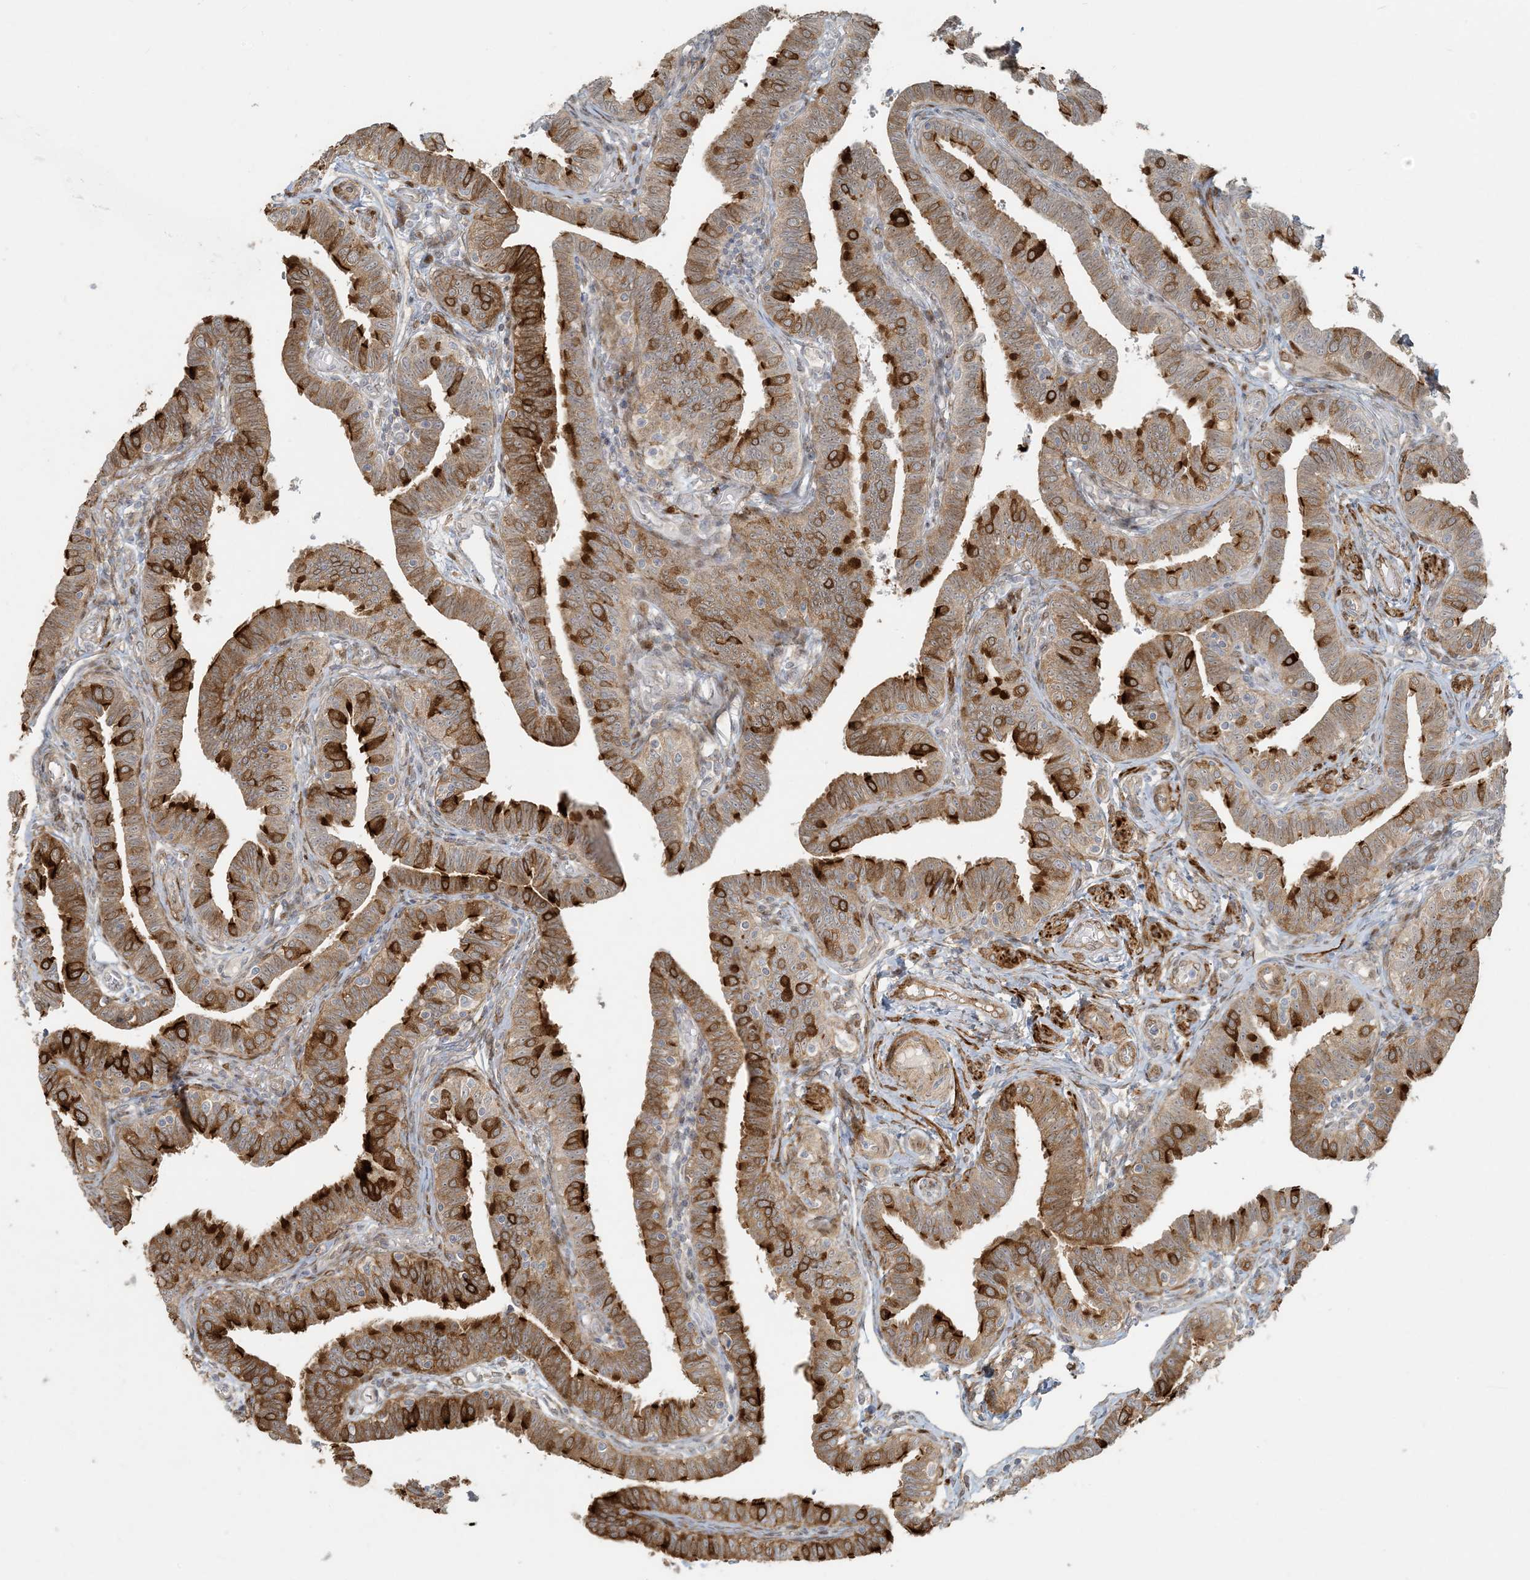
{"staining": {"intensity": "strong", "quantity": "25%-75%", "location": "cytoplasmic/membranous"}, "tissue": "fallopian tube", "cell_type": "Glandular cells", "image_type": "normal", "snomed": [{"axis": "morphology", "description": "Normal tissue, NOS"}, {"axis": "topography", "description": "Fallopian tube"}], "caption": "This micrograph displays immunohistochemistry staining of normal fallopian tube, with high strong cytoplasmic/membranous expression in approximately 25%-75% of glandular cells.", "gene": "BCORL1", "patient": {"sex": "female", "age": 39}}